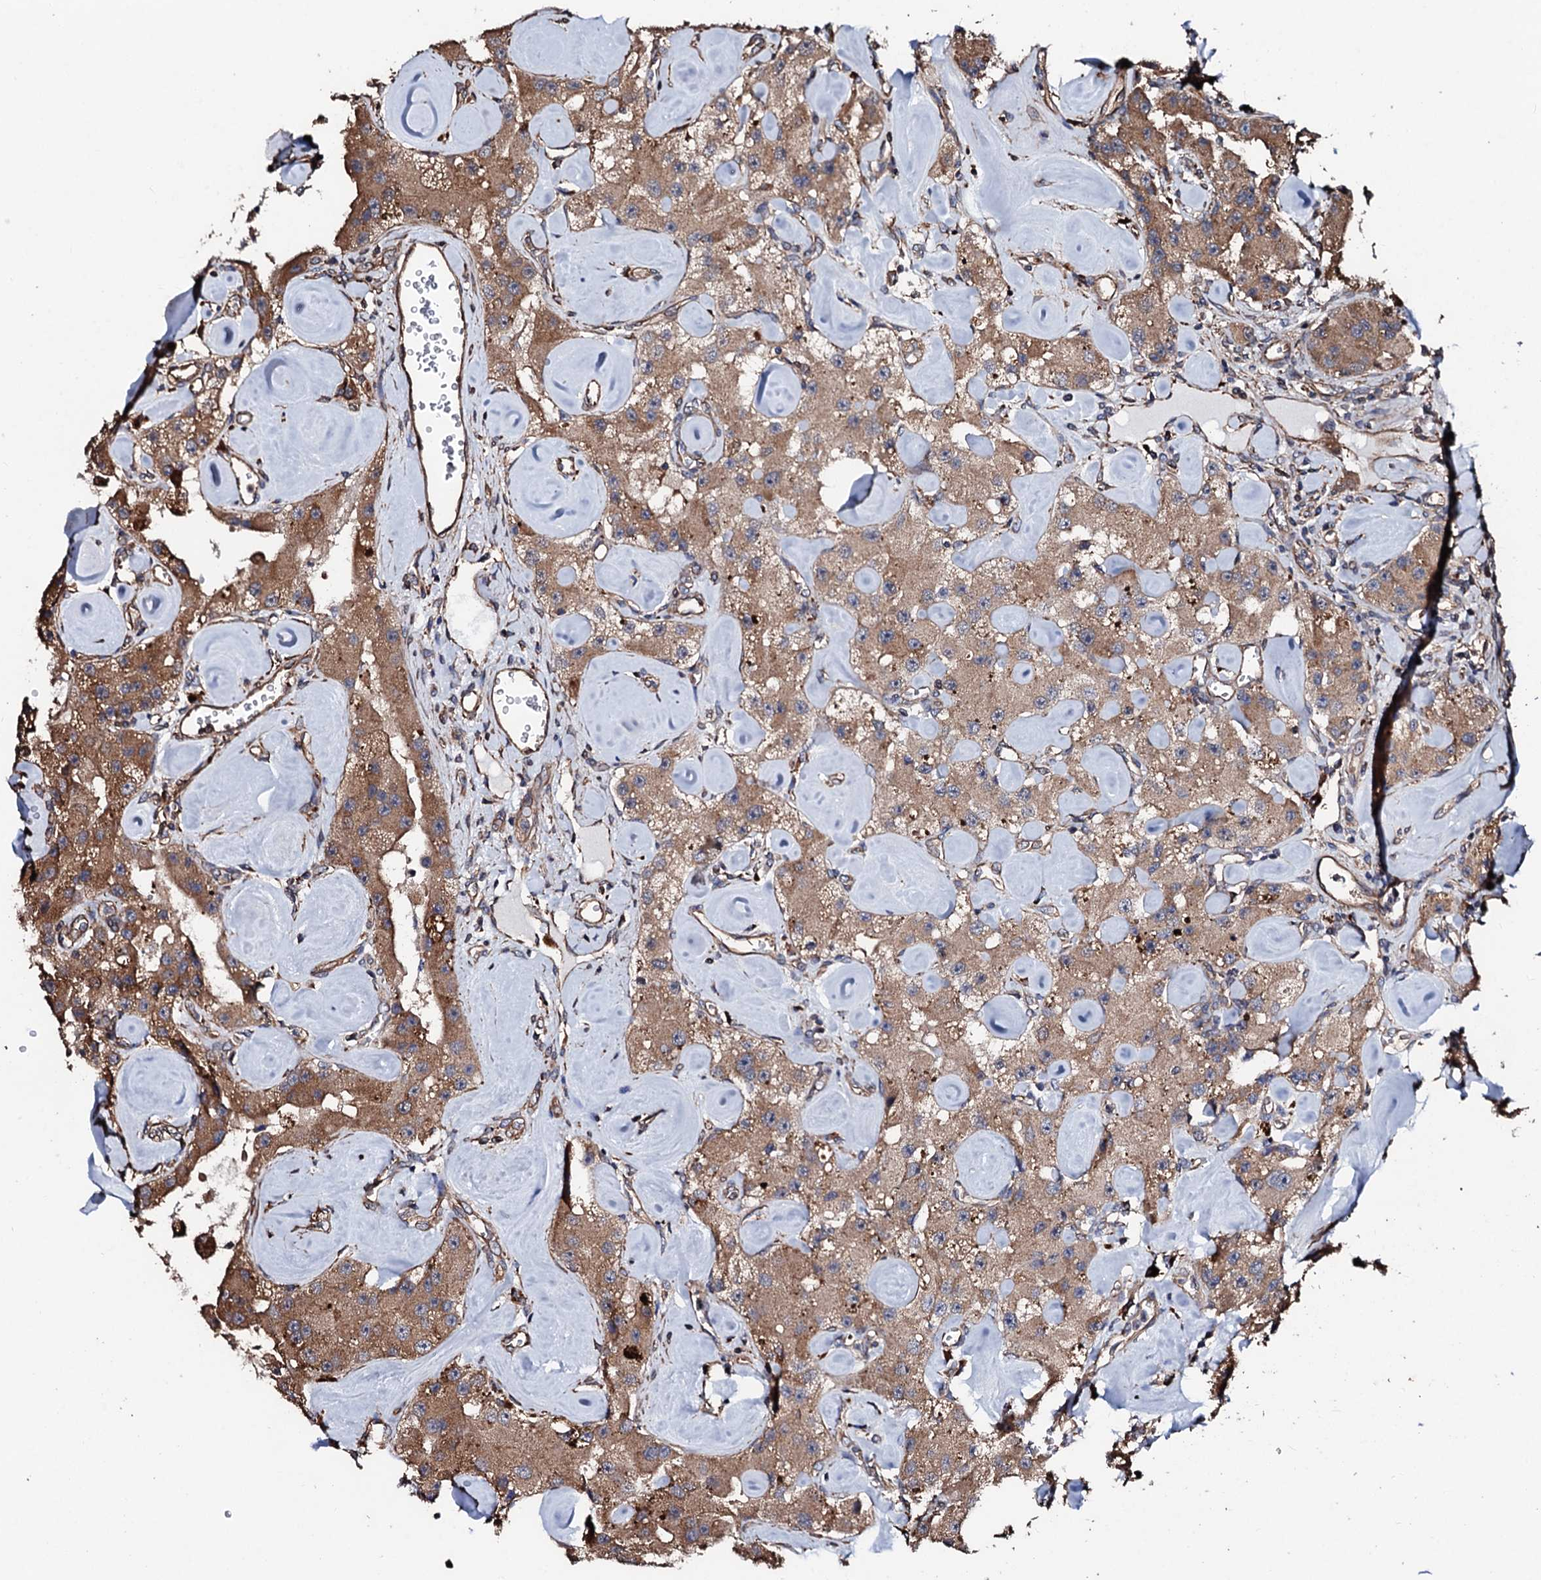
{"staining": {"intensity": "moderate", "quantity": ">75%", "location": "cytoplasmic/membranous"}, "tissue": "carcinoid", "cell_type": "Tumor cells", "image_type": "cancer", "snomed": [{"axis": "morphology", "description": "Carcinoid, malignant, NOS"}, {"axis": "topography", "description": "Pancreas"}], "caption": "Human carcinoid stained with a brown dye demonstrates moderate cytoplasmic/membranous positive expression in approximately >75% of tumor cells.", "gene": "CKAP5", "patient": {"sex": "male", "age": 41}}